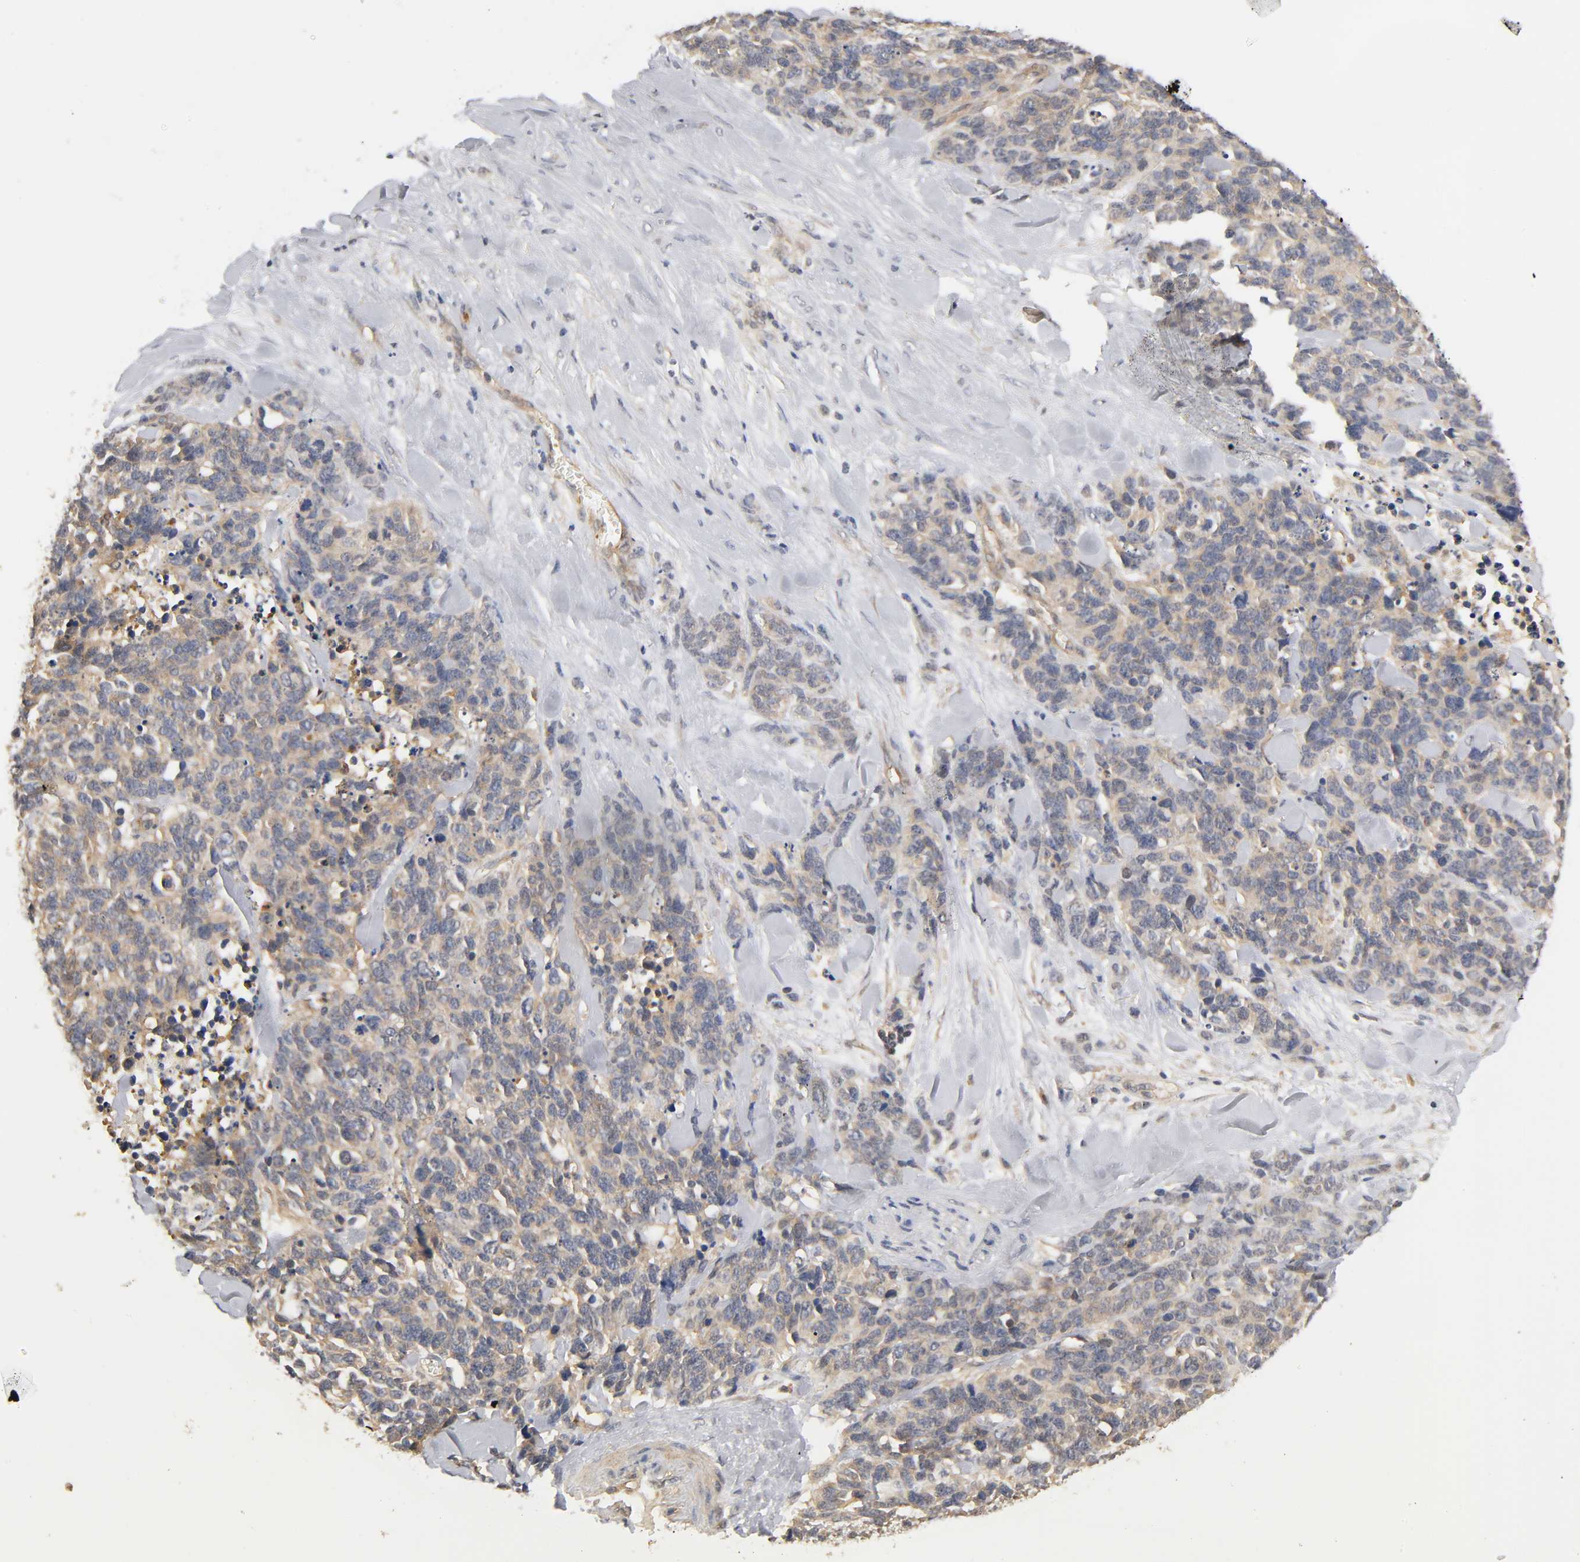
{"staining": {"intensity": "weak", "quantity": ">75%", "location": "cytoplasmic/membranous"}, "tissue": "lung cancer", "cell_type": "Tumor cells", "image_type": "cancer", "snomed": [{"axis": "morphology", "description": "Neoplasm, malignant, NOS"}, {"axis": "topography", "description": "Lung"}], "caption": "The micrograph demonstrates a brown stain indicating the presence of a protein in the cytoplasmic/membranous of tumor cells in neoplasm (malignant) (lung).", "gene": "PDE5A", "patient": {"sex": "female", "age": 58}}